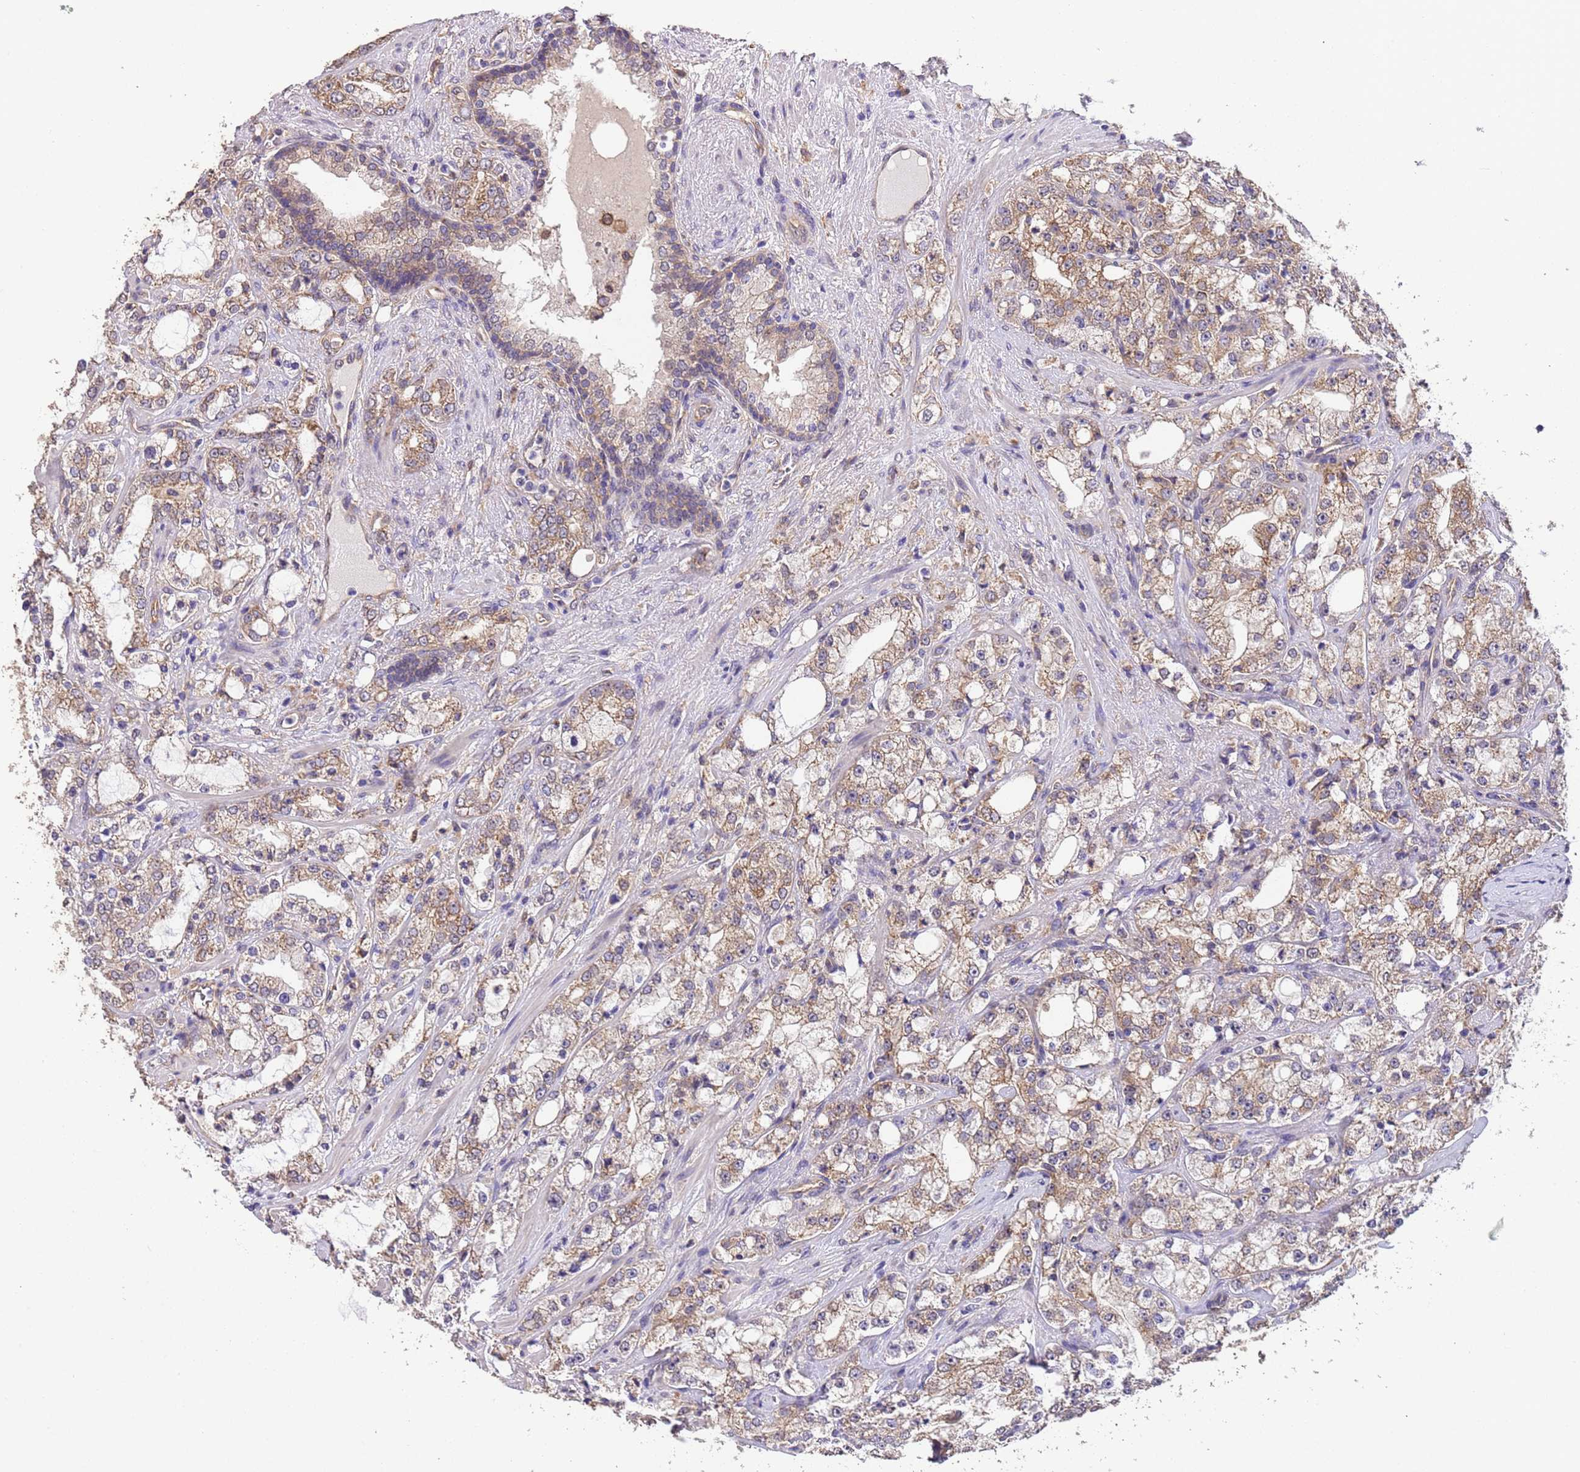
{"staining": {"intensity": "weak", "quantity": ">75%", "location": "cytoplasmic/membranous"}, "tissue": "prostate cancer", "cell_type": "Tumor cells", "image_type": "cancer", "snomed": [{"axis": "morphology", "description": "Adenocarcinoma, High grade"}, {"axis": "topography", "description": "Prostate"}], "caption": "This photomicrograph demonstrates immunohistochemistry staining of human adenocarcinoma (high-grade) (prostate), with low weak cytoplasmic/membranous staining in approximately >75% of tumor cells.", "gene": "NPHP1", "patient": {"sex": "male", "age": 64}}